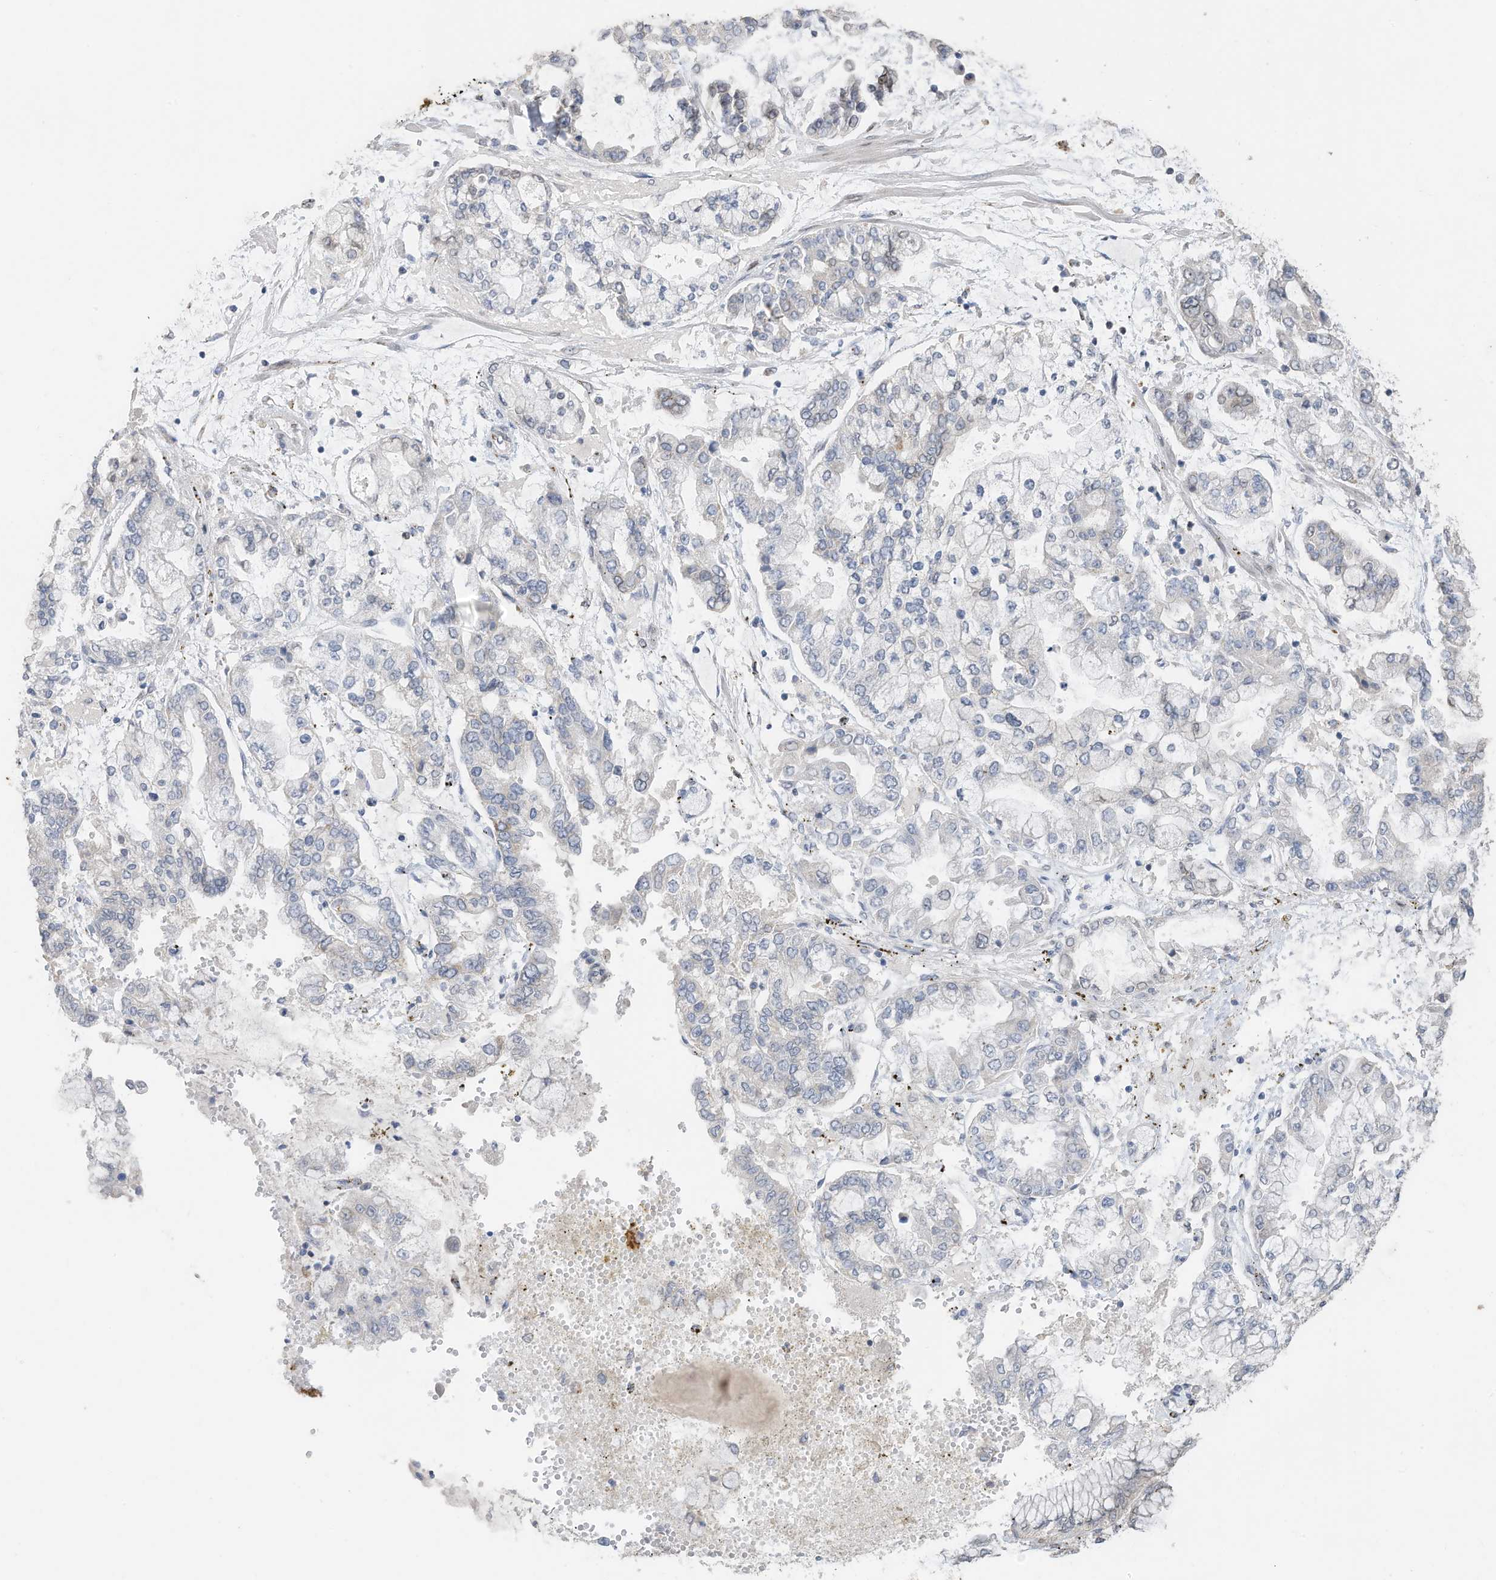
{"staining": {"intensity": "negative", "quantity": "none", "location": "none"}, "tissue": "stomach cancer", "cell_type": "Tumor cells", "image_type": "cancer", "snomed": [{"axis": "morphology", "description": "Normal tissue, NOS"}, {"axis": "morphology", "description": "Adenocarcinoma, NOS"}, {"axis": "topography", "description": "Stomach, upper"}, {"axis": "topography", "description": "Stomach"}], "caption": "Protein analysis of adenocarcinoma (stomach) displays no significant expression in tumor cells.", "gene": "RABL3", "patient": {"sex": "male", "age": 76}}